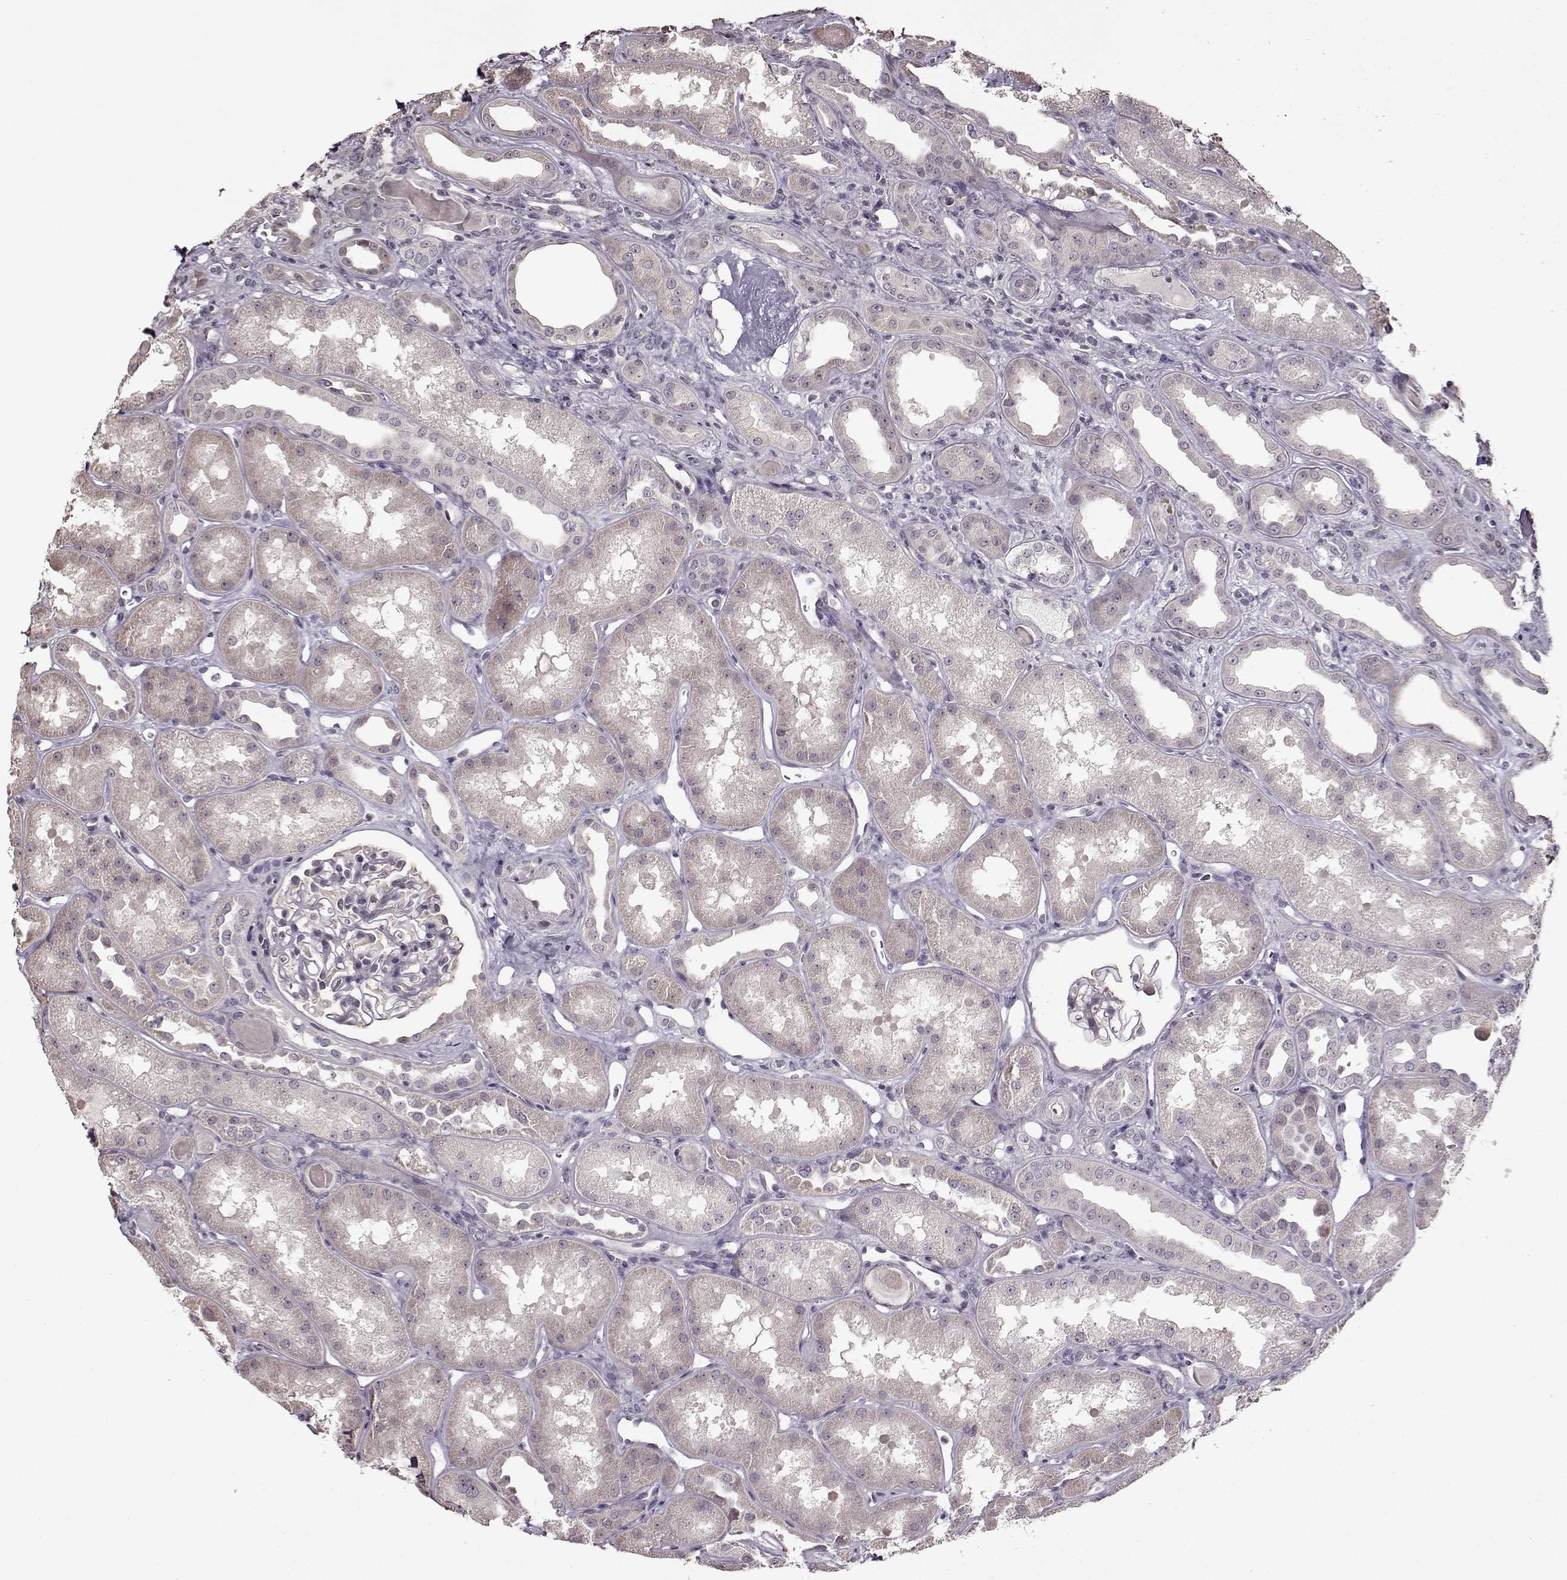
{"staining": {"intensity": "negative", "quantity": "none", "location": "none"}, "tissue": "kidney", "cell_type": "Cells in glomeruli", "image_type": "normal", "snomed": [{"axis": "morphology", "description": "Normal tissue, NOS"}, {"axis": "topography", "description": "Kidney"}], "caption": "This photomicrograph is of benign kidney stained with immunohistochemistry (IHC) to label a protein in brown with the nuclei are counter-stained blue. There is no positivity in cells in glomeruli.", "gene": "FSHB", "patient": {"sex": "male", "age": 61}}